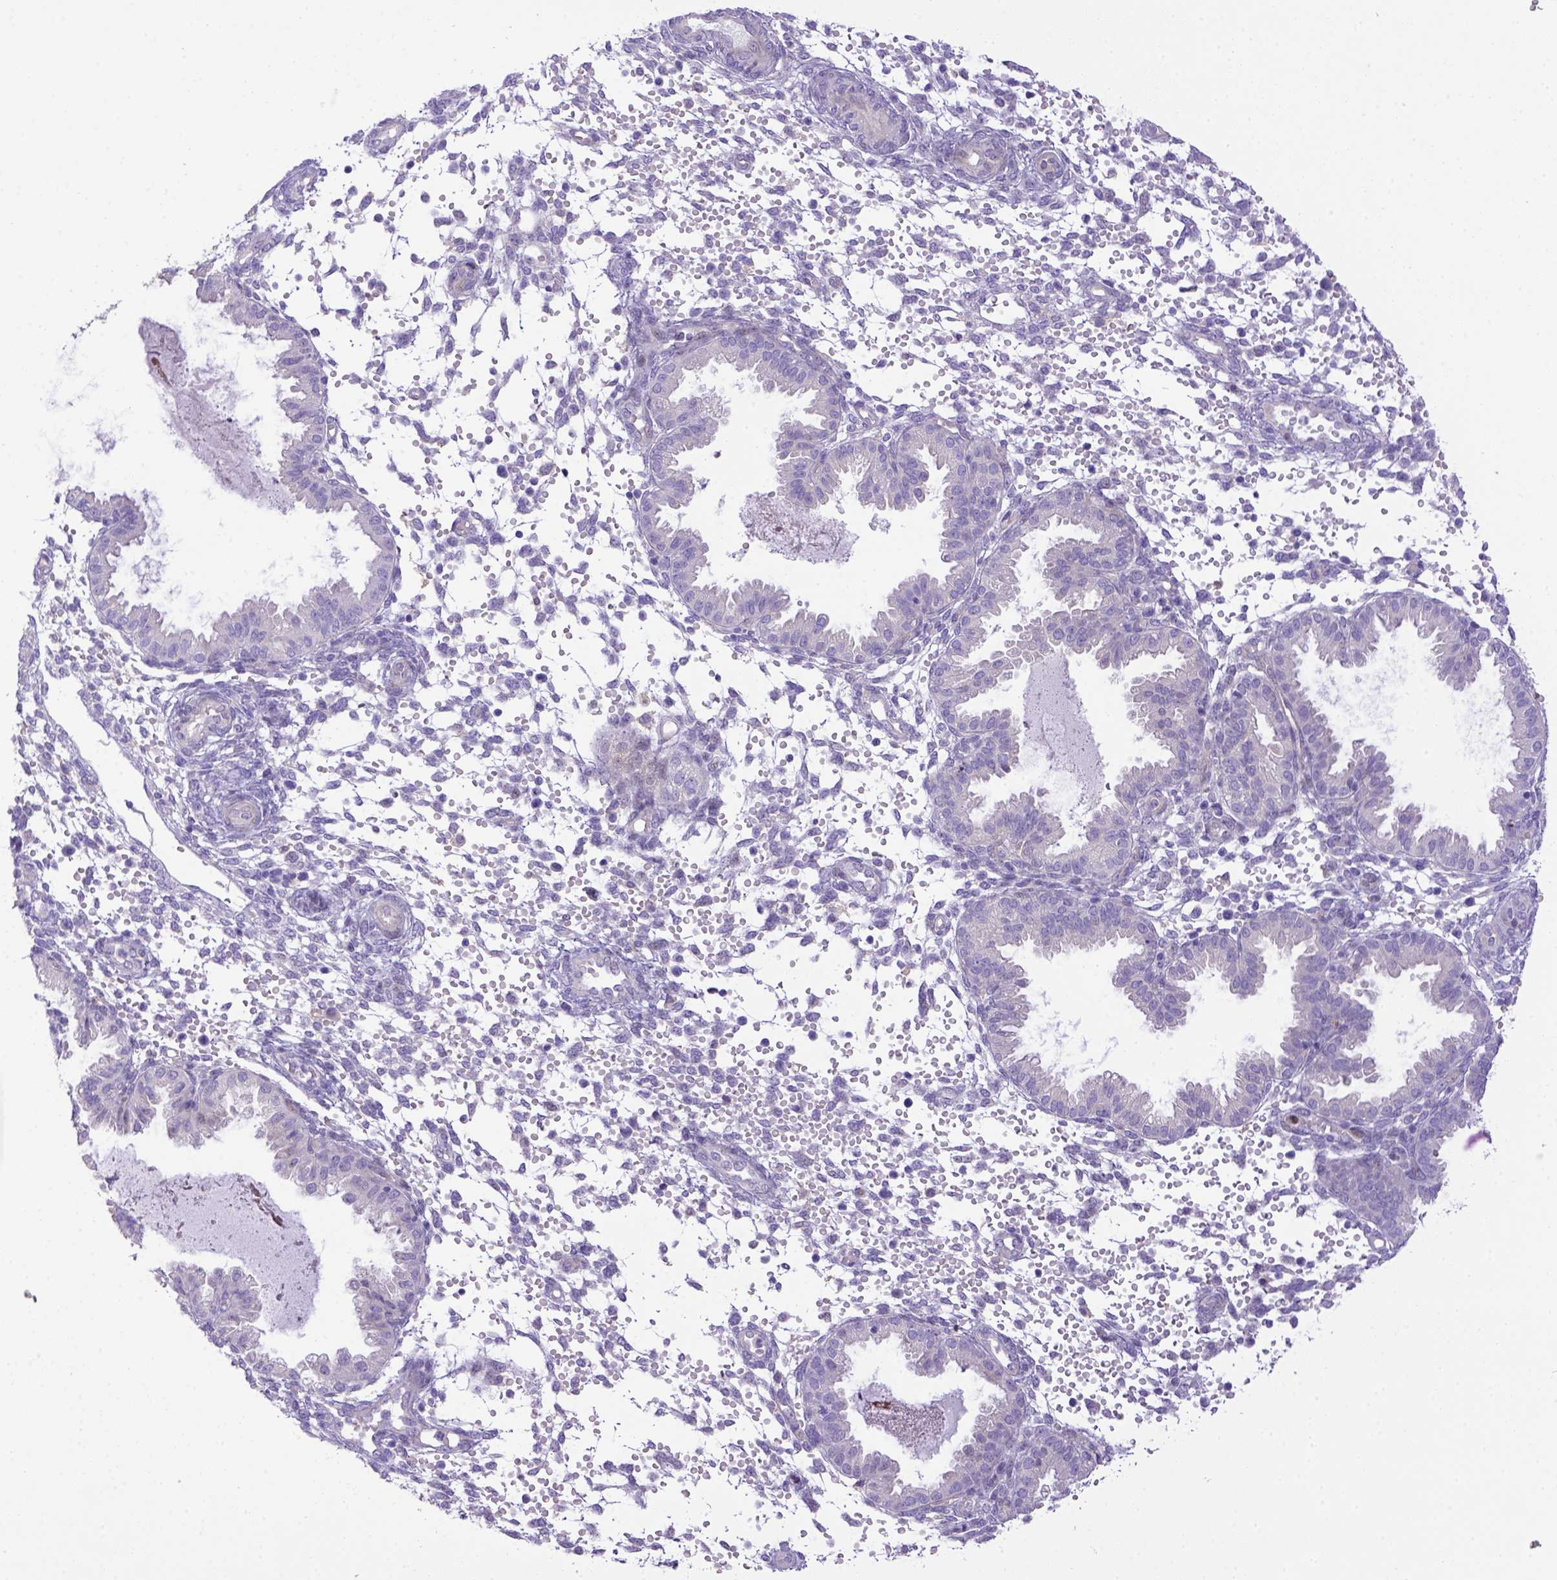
{"staining": {"intensity": "negative", "quantity": "none", "location": "none"}, "tissue": "endometrium", "cell_type": "Cells in endometrial stroma", "image_type": "normal", "snomed": [{"axis": "morphology", "description": "Normal tissue, NOS"}, {"axis": "topography", "description": "Endometrium"}], "caption": "Immunohistochemistry (IHC) image of unremarkable endometrium: human endometrium stained with DAB demonstrates no significant protein staining in cells in endometrial stroma.", "gene": "CD40", "patient": {"sex": "female", "age": 33}}